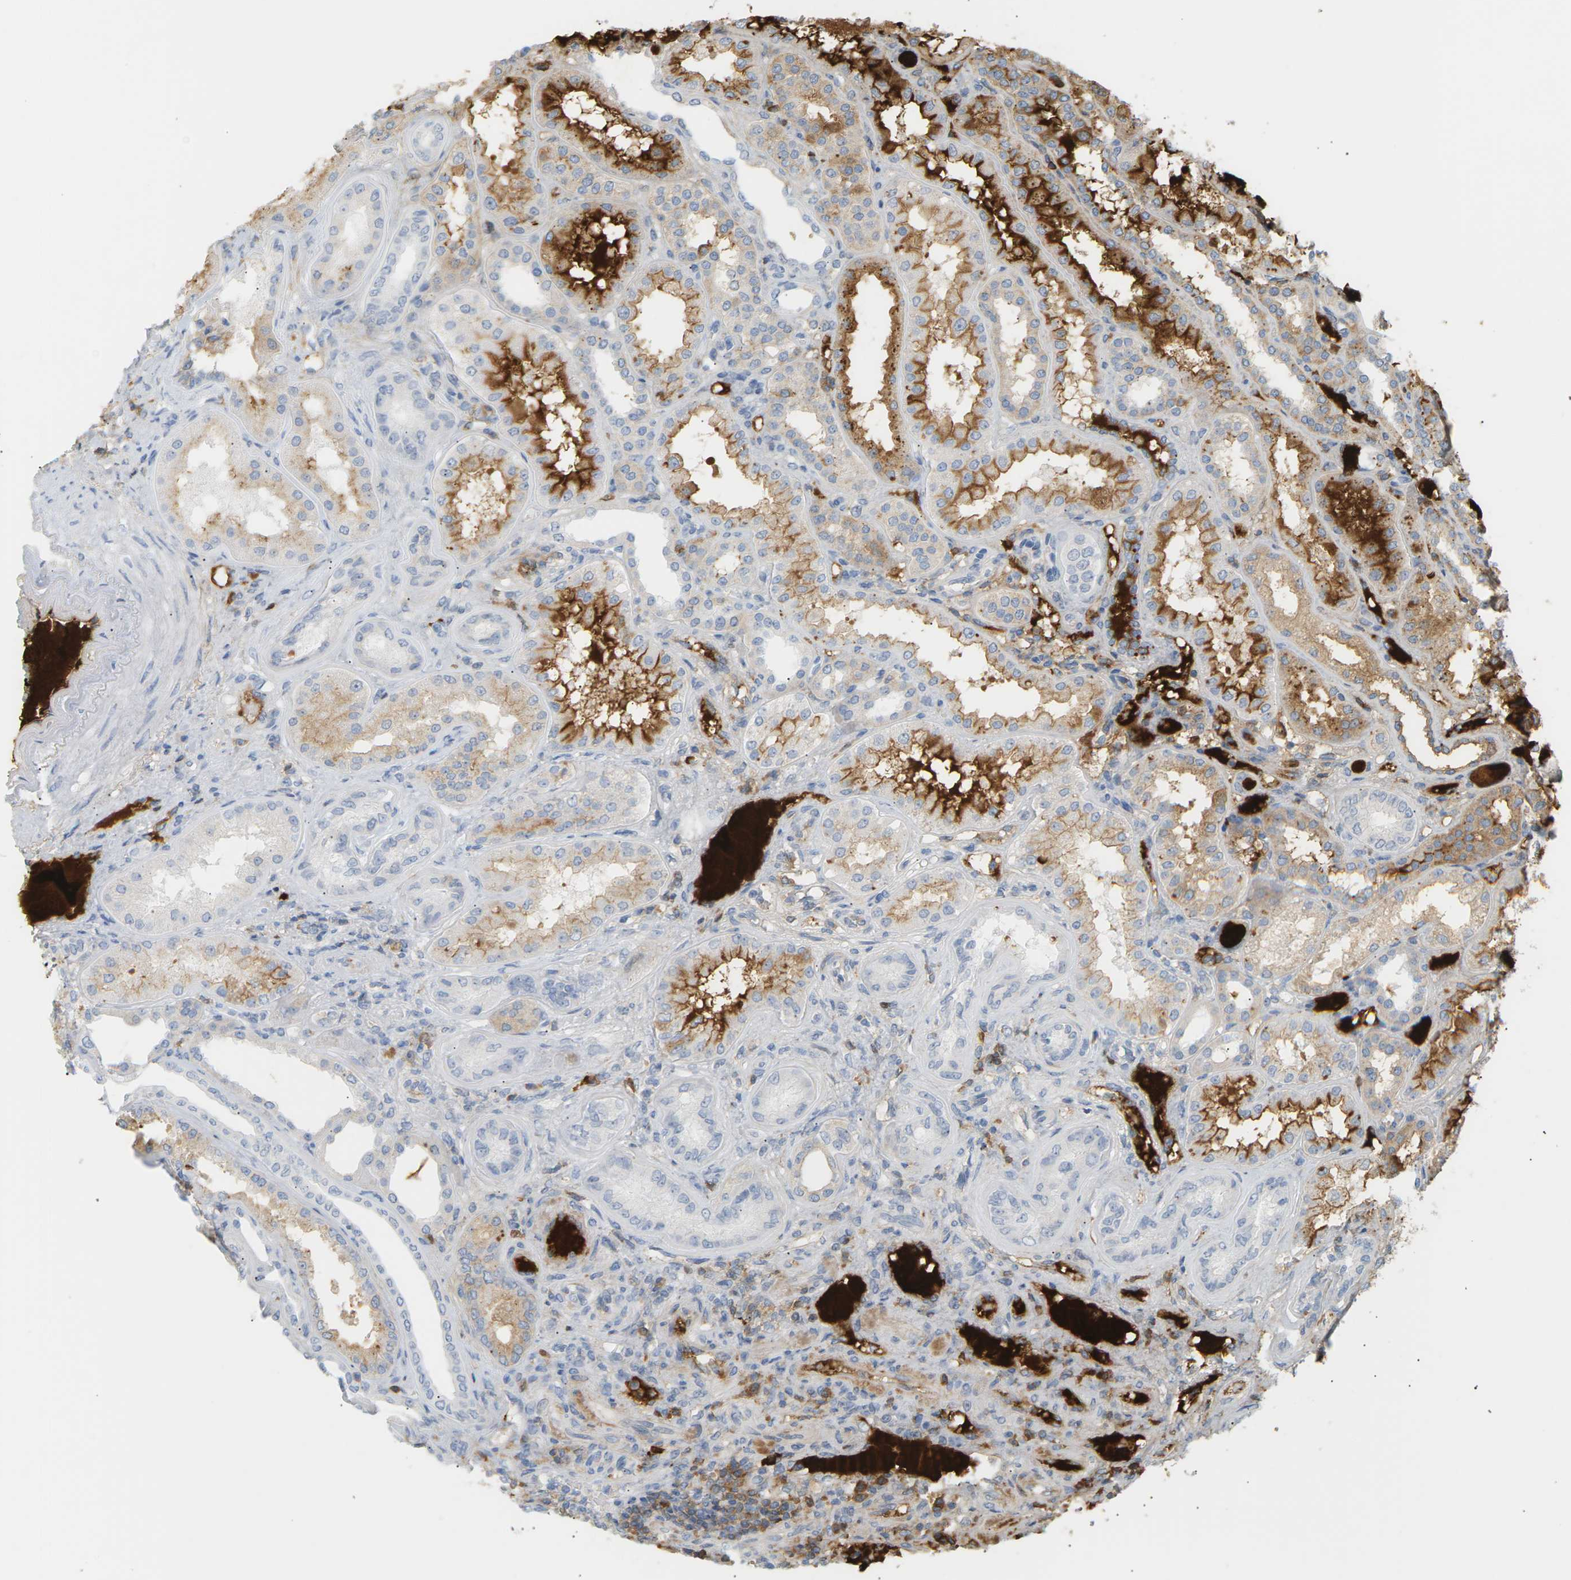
{"staining": {"intensity": "weak", "quantity": ">75%", "location": "cytoplasmic/membranous"}, "tissue": "kidney", "cell_type": "Cells in glomeruli", "image_type": "normal", "snomed": [{"axis": "morphology", "description": "Normal tissue, NOS"}, {"axis": "topography", "description": "Kidney"}], "caption": "Brown immunohistochemical staining in normal kidney displays weak cytoplasmic/membranous positivity in about >75% of cells in glomeruli. The protein is stained brown, and the nuclei are stained in blue (DAB IHC with brightfield microscopy, high magnification).", "gene": "IGLC3", "patient": {"sex": "female", "age": 56}}